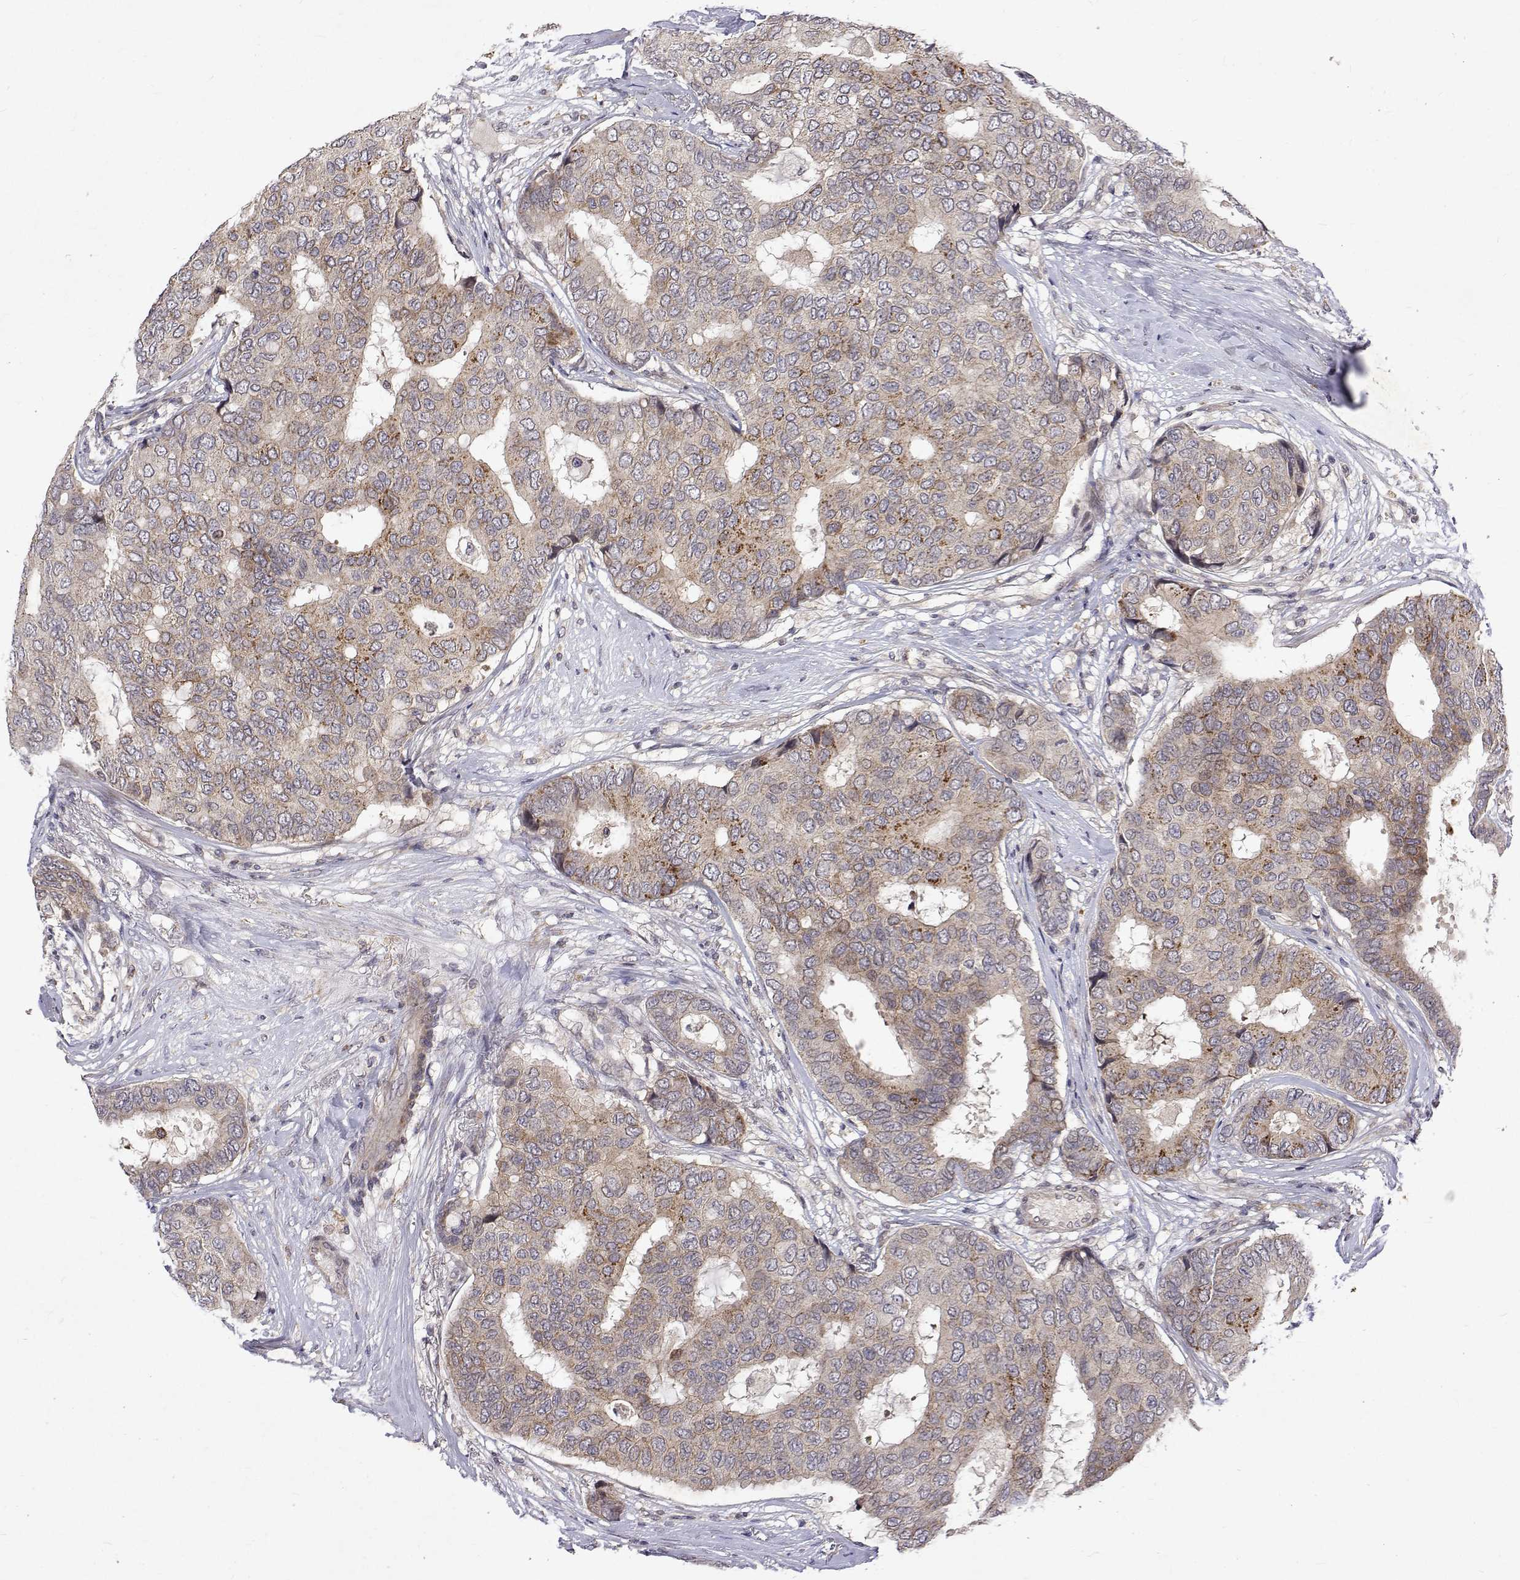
{"staining": {"intensity": "weak", "quantity": "25%-75%", "location": "cytoplasmic/membranous"}, "tissue": "breast cancer", "cell_type": "Tumor cells", "image_type": "cancer", "snomed": [{"axis": "morphology", "description": "Duct carcinoma"}, {"axis": "topography", "description": "Breast"}], "caption": "Human intraductal carcinoma (breast) stained with a protein marker exhibits weak staining in tumor cells.", "gene": "ALKBH8", "patient": {"sex": "female", "age": 75}}